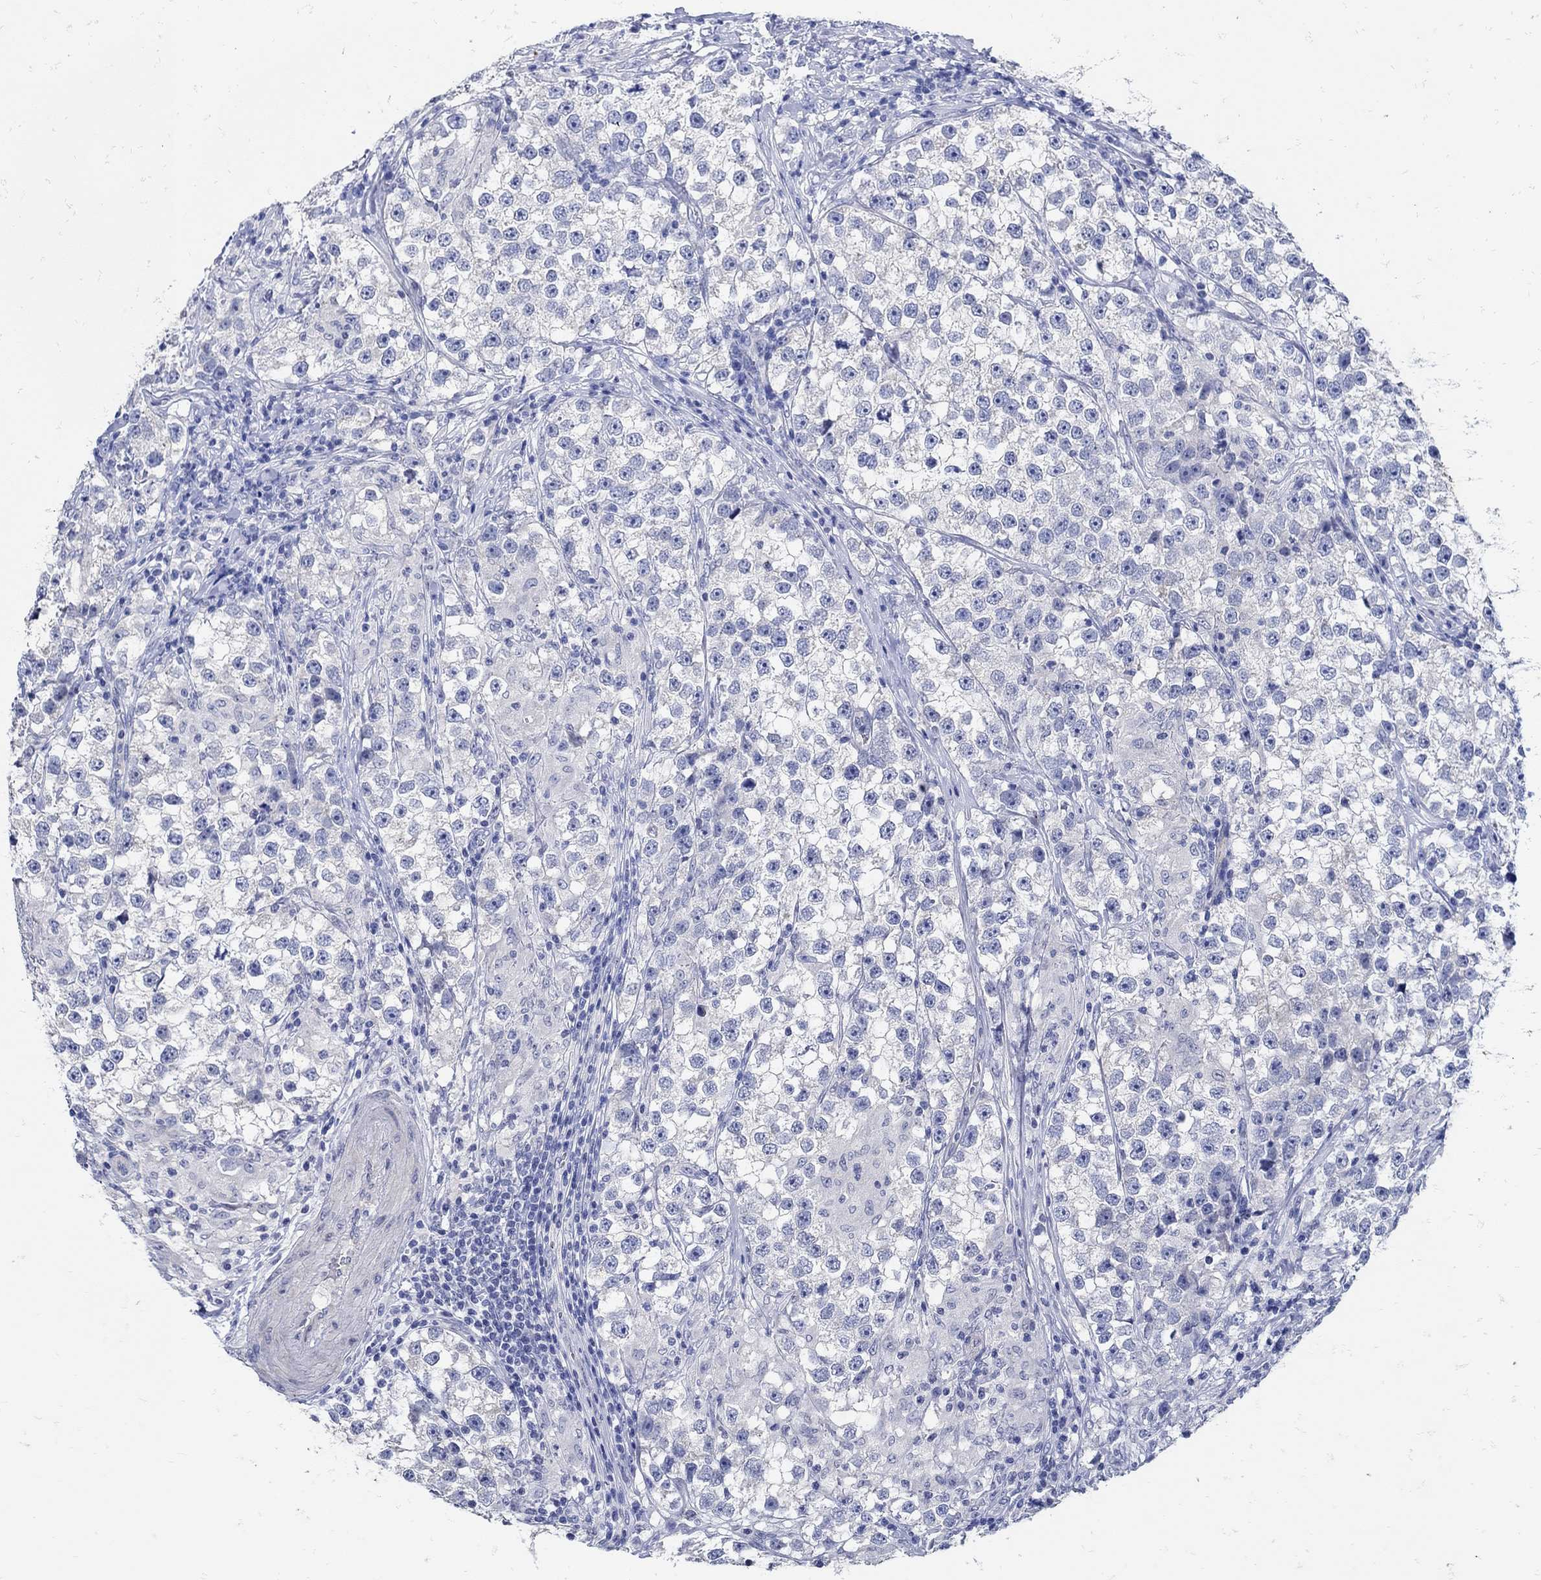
{"staining": {"intensity": "negative", "quantity": "none", "location": "none"}, "tissue": "testis cancer", "cell_type": "Tumor cells", "image_type": "cancer", "snomed": [{"axis": "morphology", "description": "Seminoma, NOS"}, {"axis": "topography", "description": "Testis"}], "caption": "Tumor cells show no significant staining in testis cancer (seminoma).", "gene": "NOS1", "patient": {"sex": "male", "age": 46}}